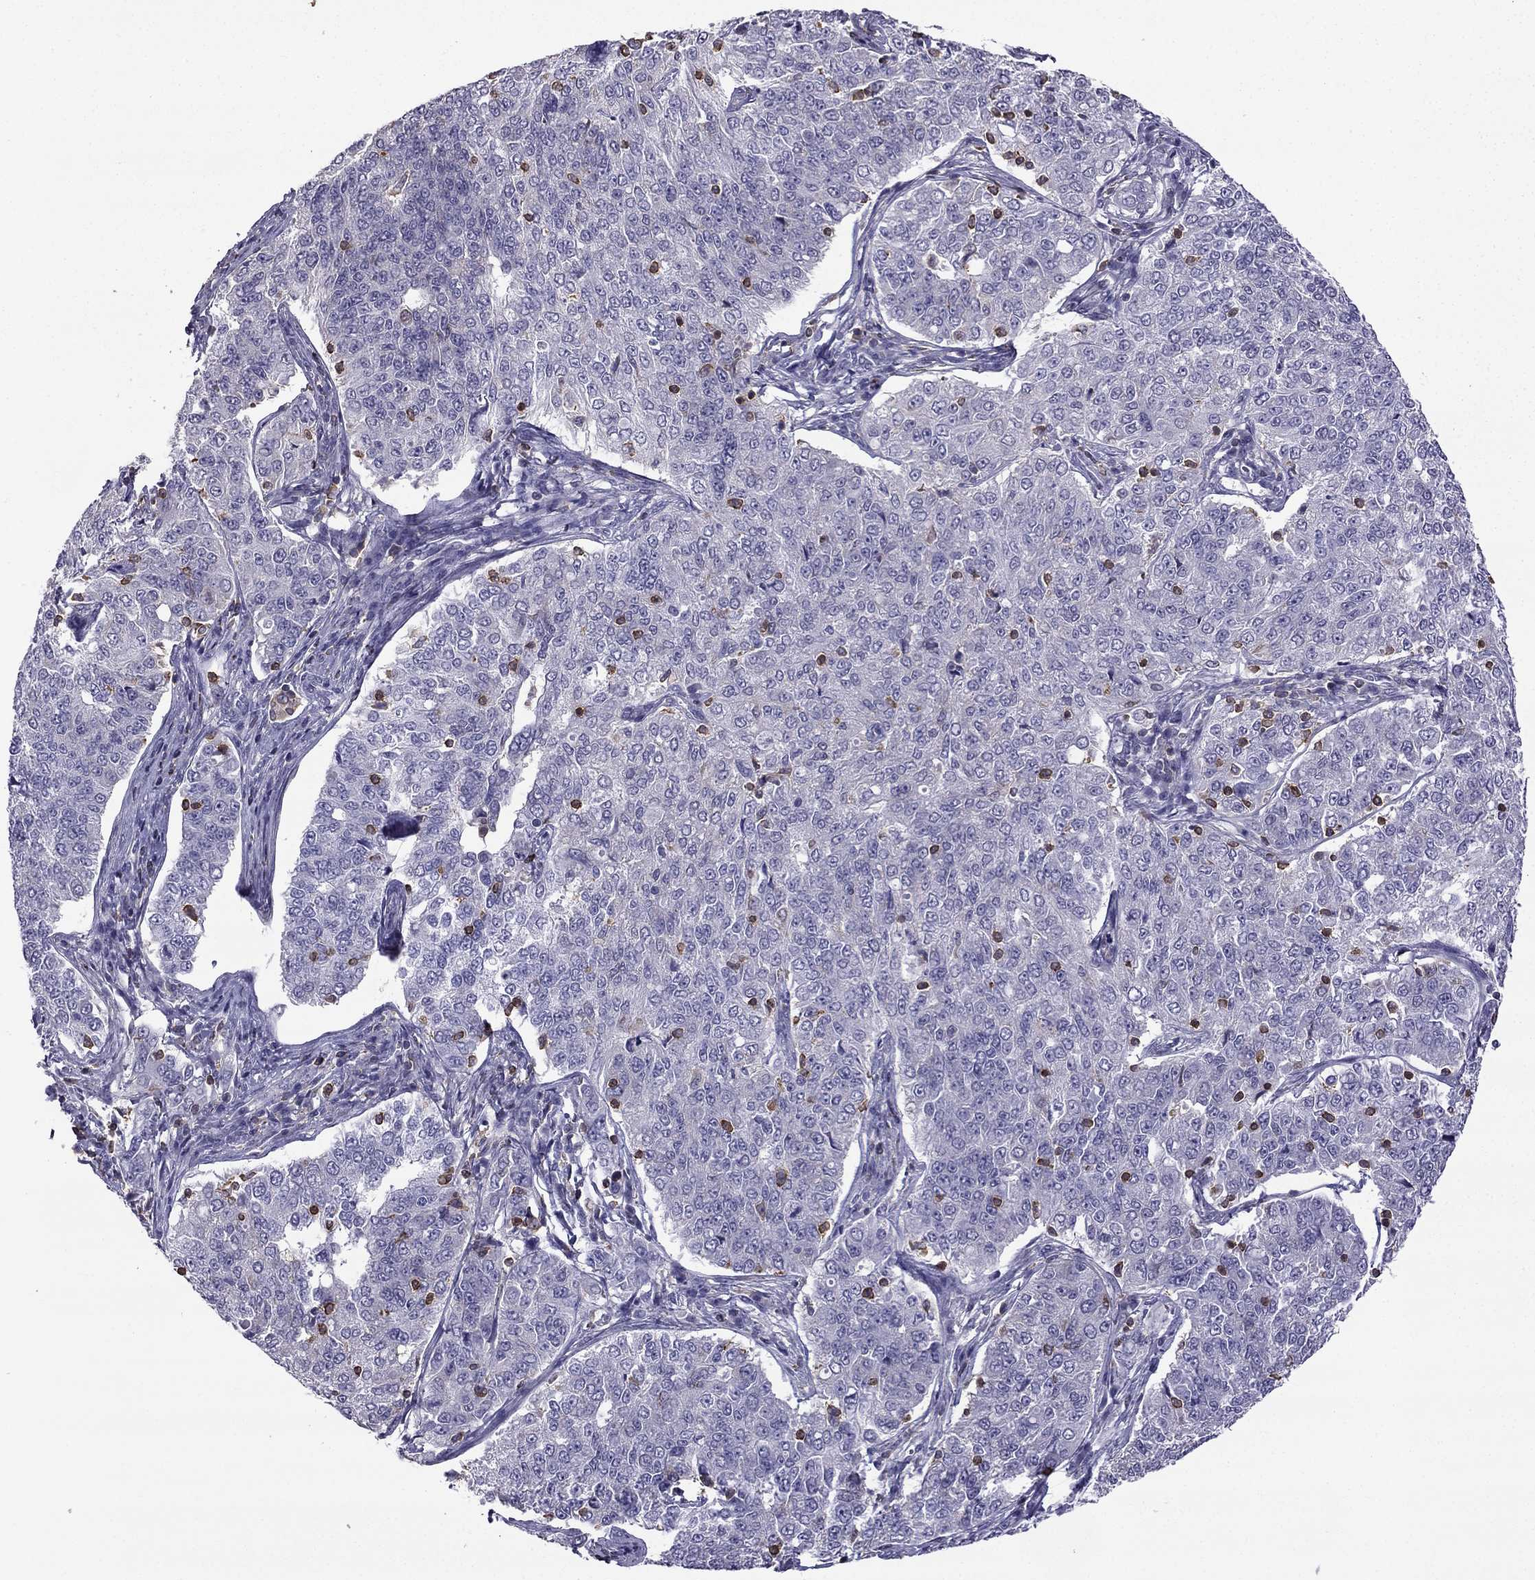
{"staining": {"intensity": "negative", "quantity": "none", "location": "none"}, "tissue": "endometrial cancer", "cell_type": "Tumor cells", "image_type": "cancer", "snomed": [{"axis": "morphology", "description": "Adenocarcinoma, NOS"}, {"axis": "topography", "description": "Endometrium"}], "caption": "Immunohistochemistry (IHC) of human endometrial cancer demonstrates no expression in tumor cells.", "gene": "CCK", "patient": {"sex": "female", "age": 43}}